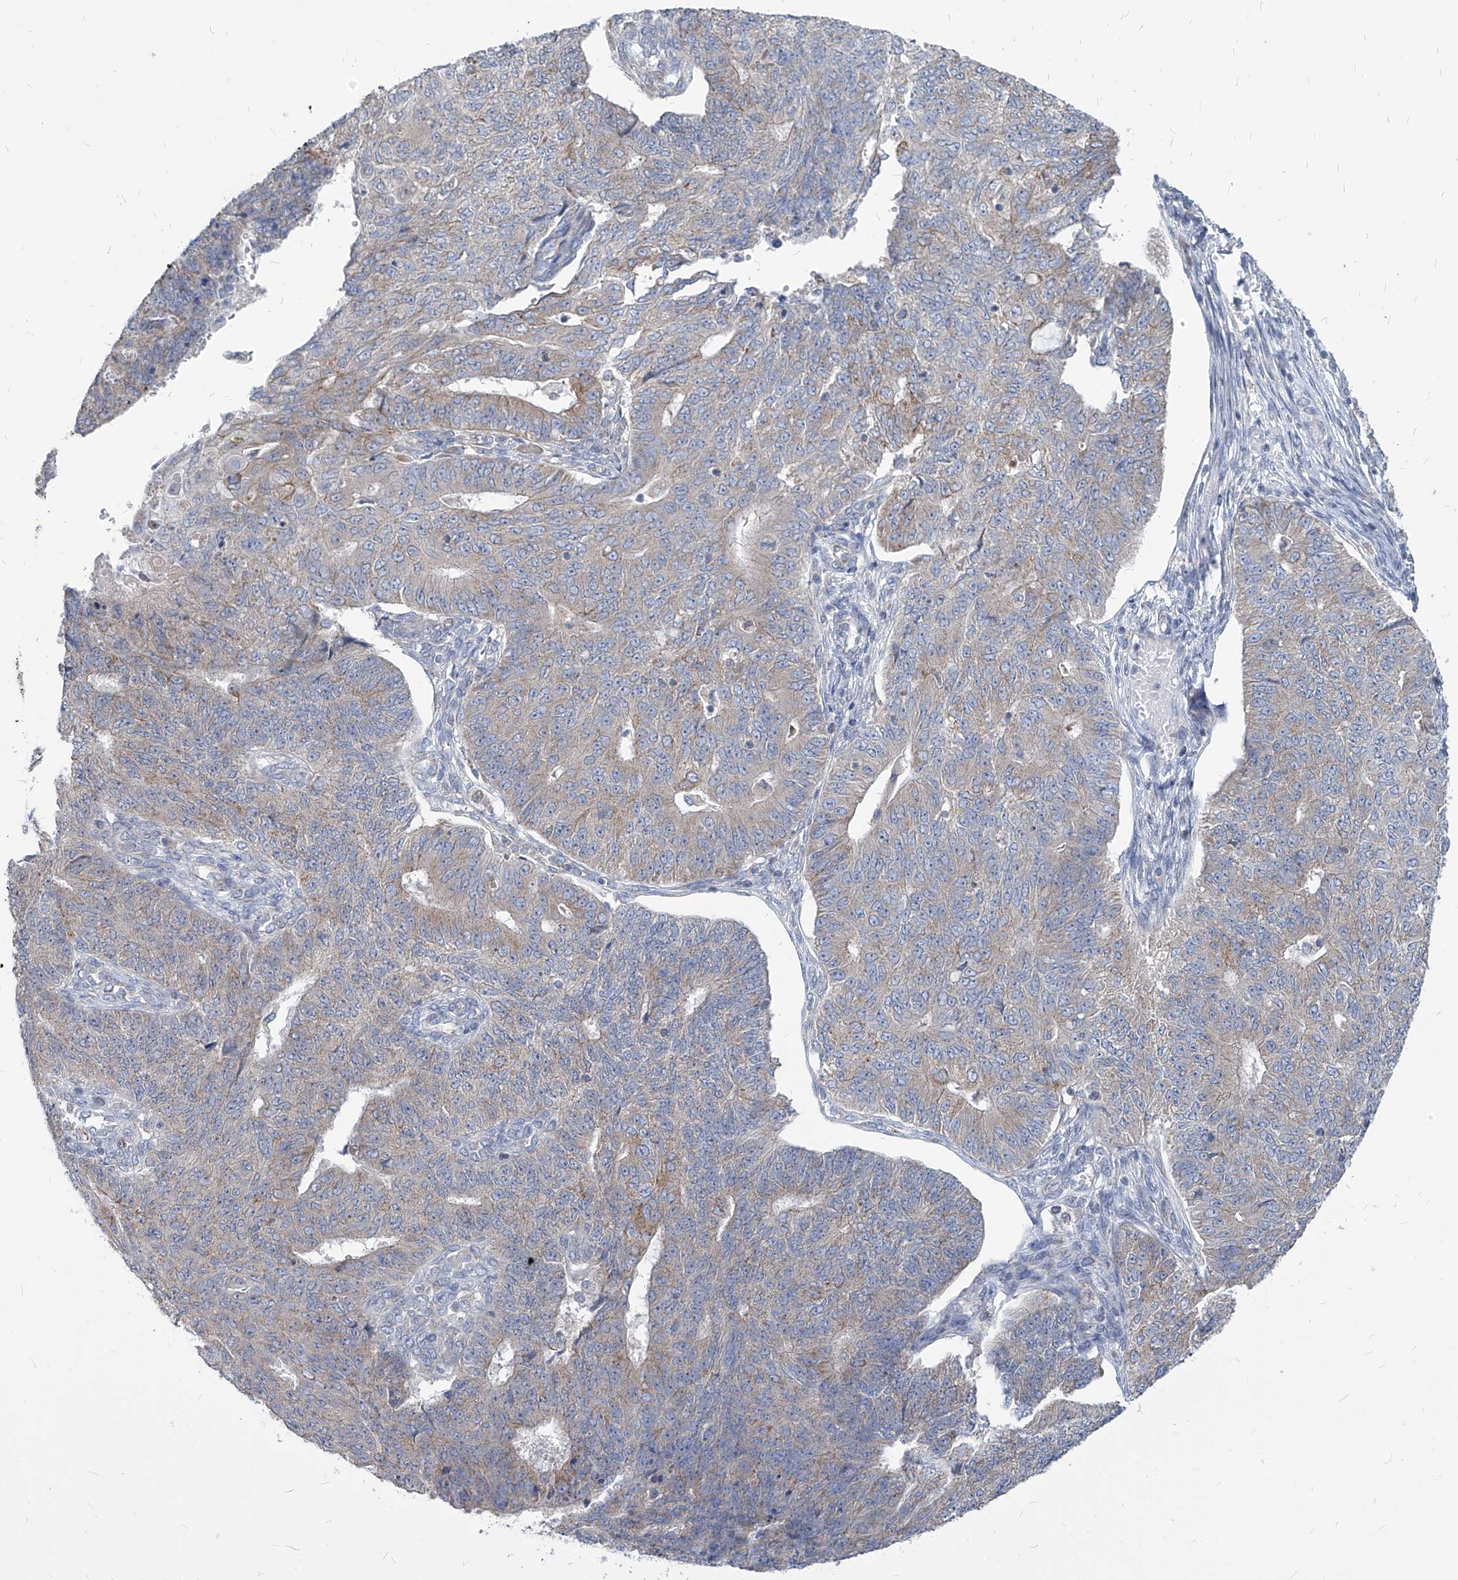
{"staining": {"intensity": "moderate", "quantity": "<25%", "location": "cytoplasmic/membranous"}, "tissue": "endometrial cancer", "cell_type": "Tumor cells", "image_type": "cancer", "snomed": [{"axis": "morphology", "description": "Adenocarcinoma, NOS"}, {"axis": "topography", "description": "Endometrium"}], "caption": "This histopathology image shows immunohistochemistry staining of human adenocarcinoma (endometrial), with low moderate cytoplasmic/membranous positivity in approximately <25% of tumor cells.", "gene": "AGPS", "patient": {"sex": "female", "age": 32}}